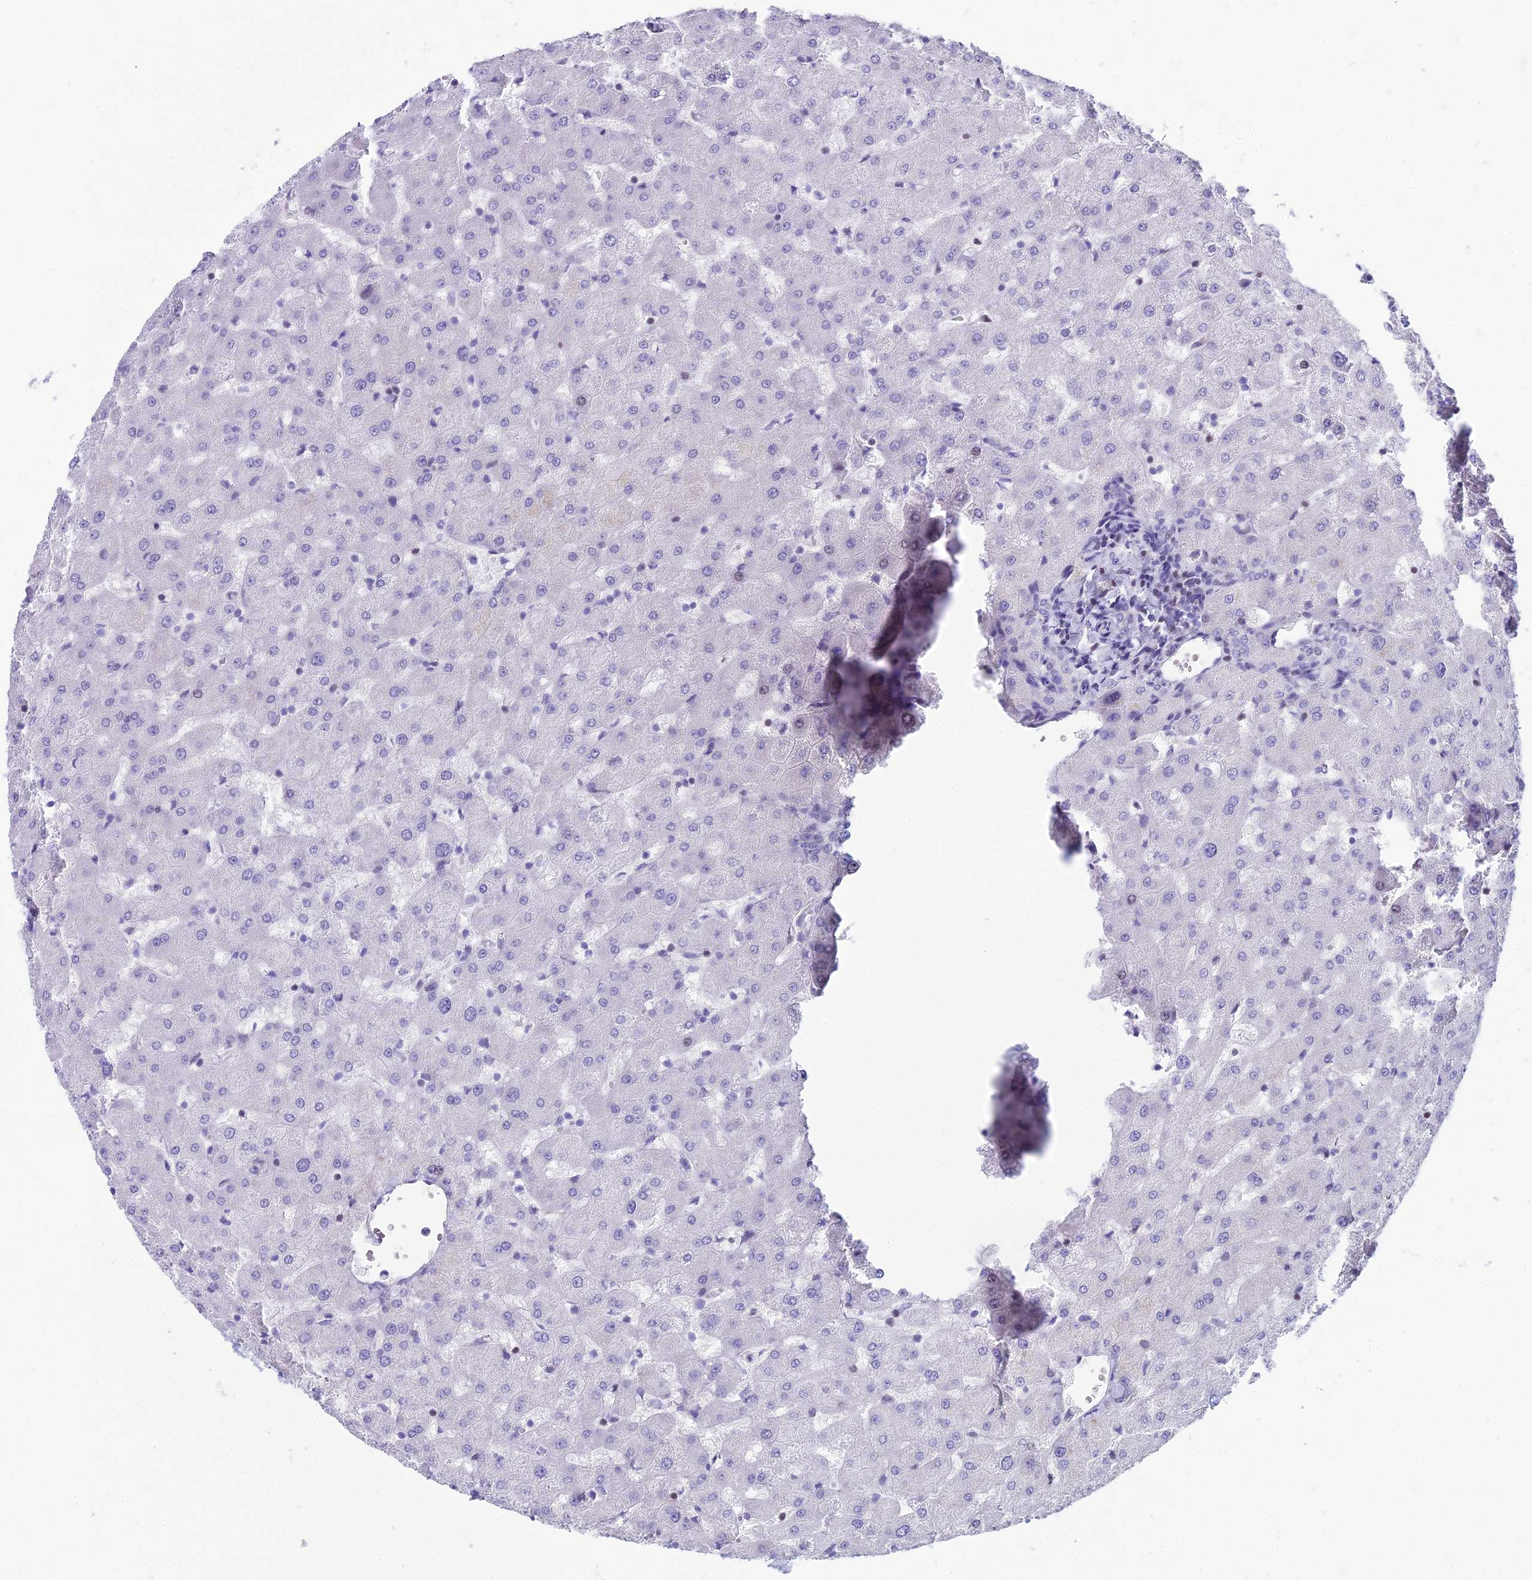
{"staining": {"intensity": "negative", "quantity": "none", "location": "none"}, "tissue": "liver", "cell_type": "Cholangiocytes", "image_type": "normal", "snomed": [{"axis": "morphology", "description": "Normal tissue, NOS"}, {"axis": "topography", "description": "Liver"}], "caption": "DAB immunohistochemical staining of benign liver reveals no significant positivity in cholangiocytes.", "gene": "CC2D2A", "patient": {"sex": "female", "age": 63}}